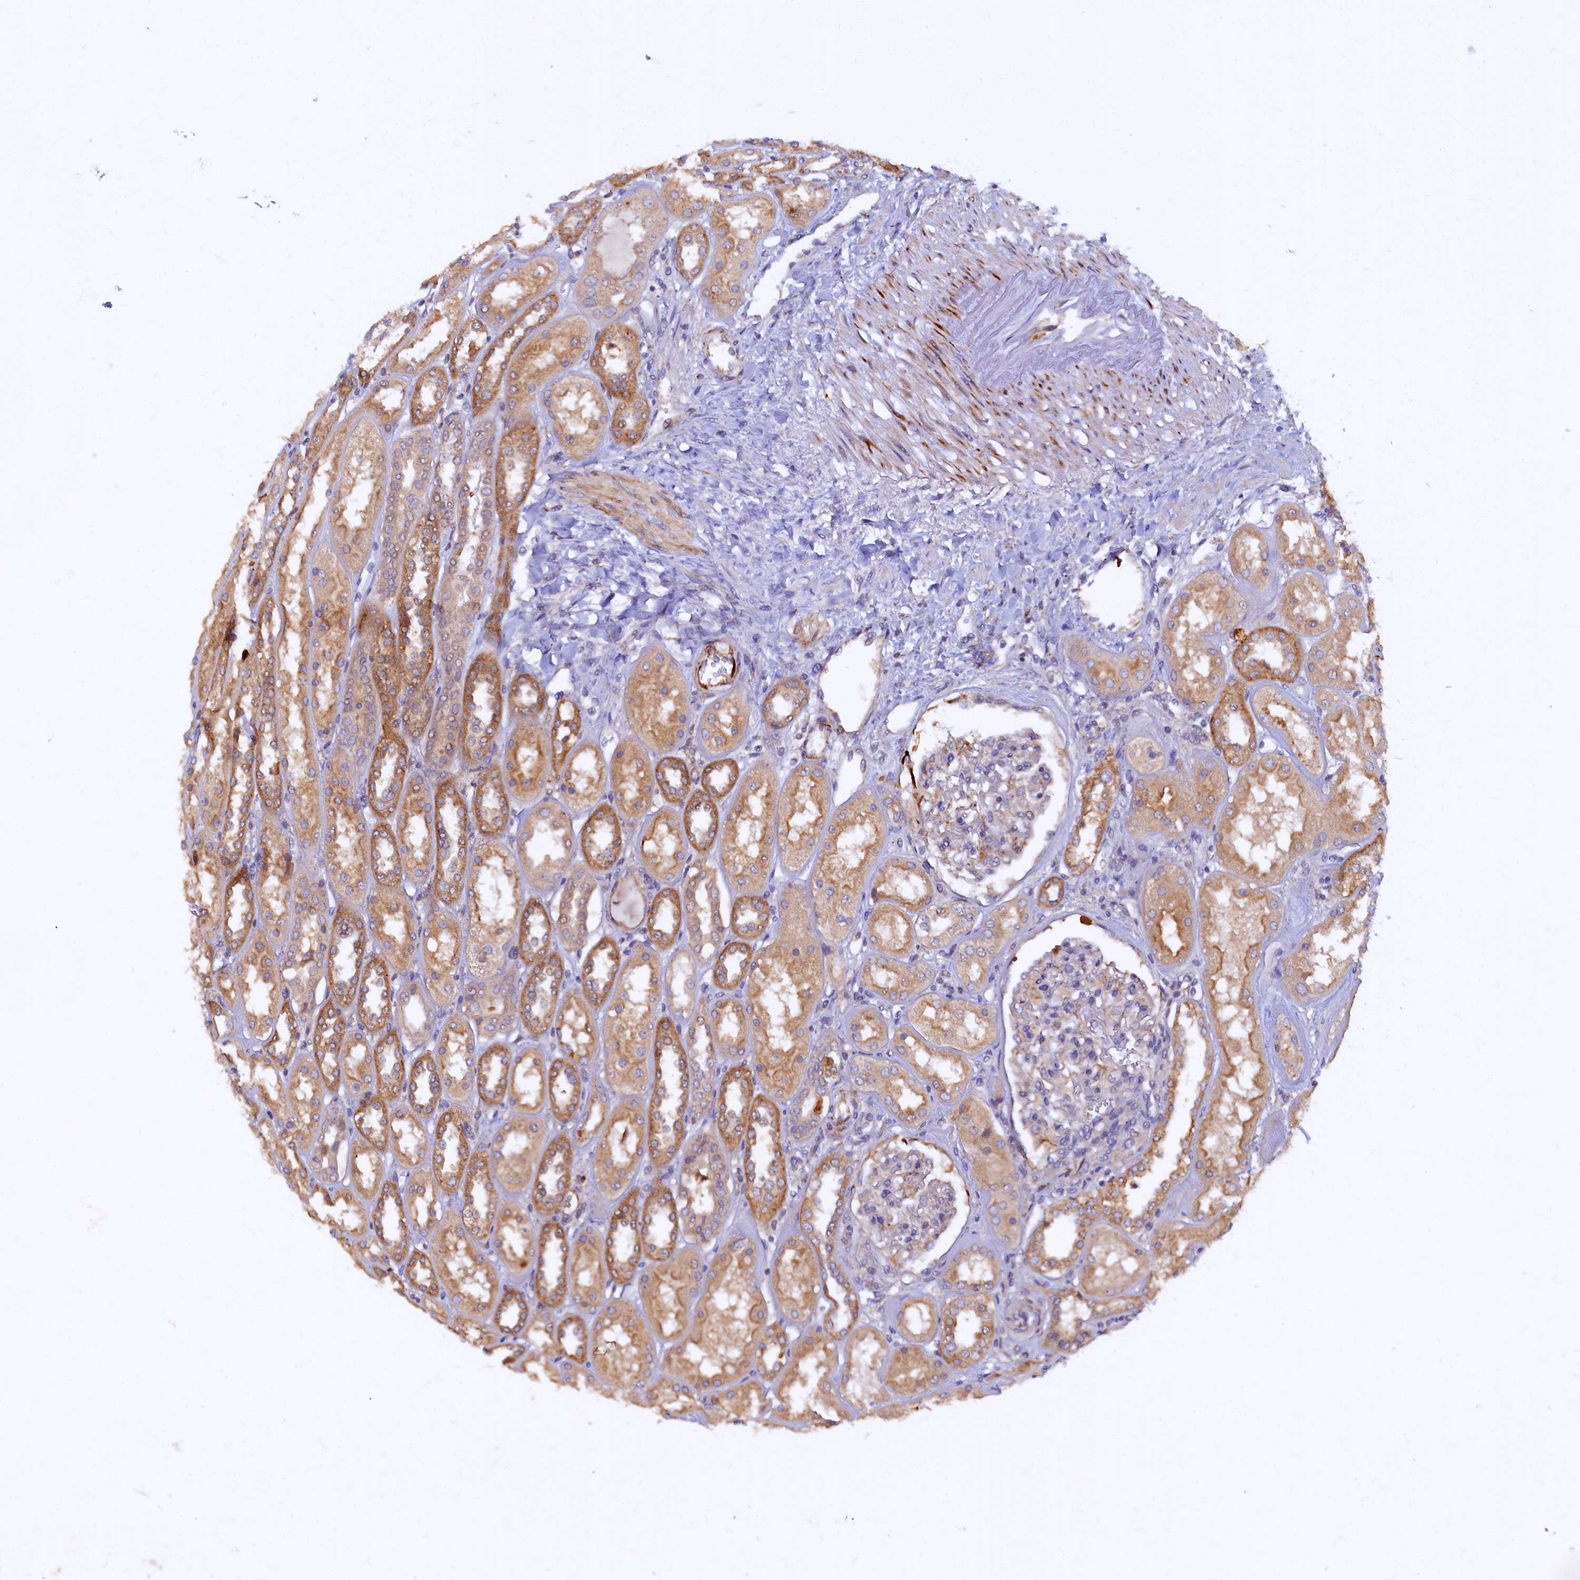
{"staining": {"intensity": "weak", "quantity": "<25%", "location": "cytoplasmic/membranous"}, "tissue": "kidney", "cell_type": "Cells in glomeruli", "image_type": "normal", "snomed": [{"axis": "morphology", "description": "Normal tissue, NOS"}, {"axis": "topography", "description": "Kidney"}], "caption": "IHC image of unremarkable kidney: human kidney stained with DAB shows no significant protein expression in cells in glomeruli. (Immunohistochemistry (ihc), brightfield microscopy, high magnification).", "gene": "ARL11", "patient": {"sex": "male", "age": 70}}